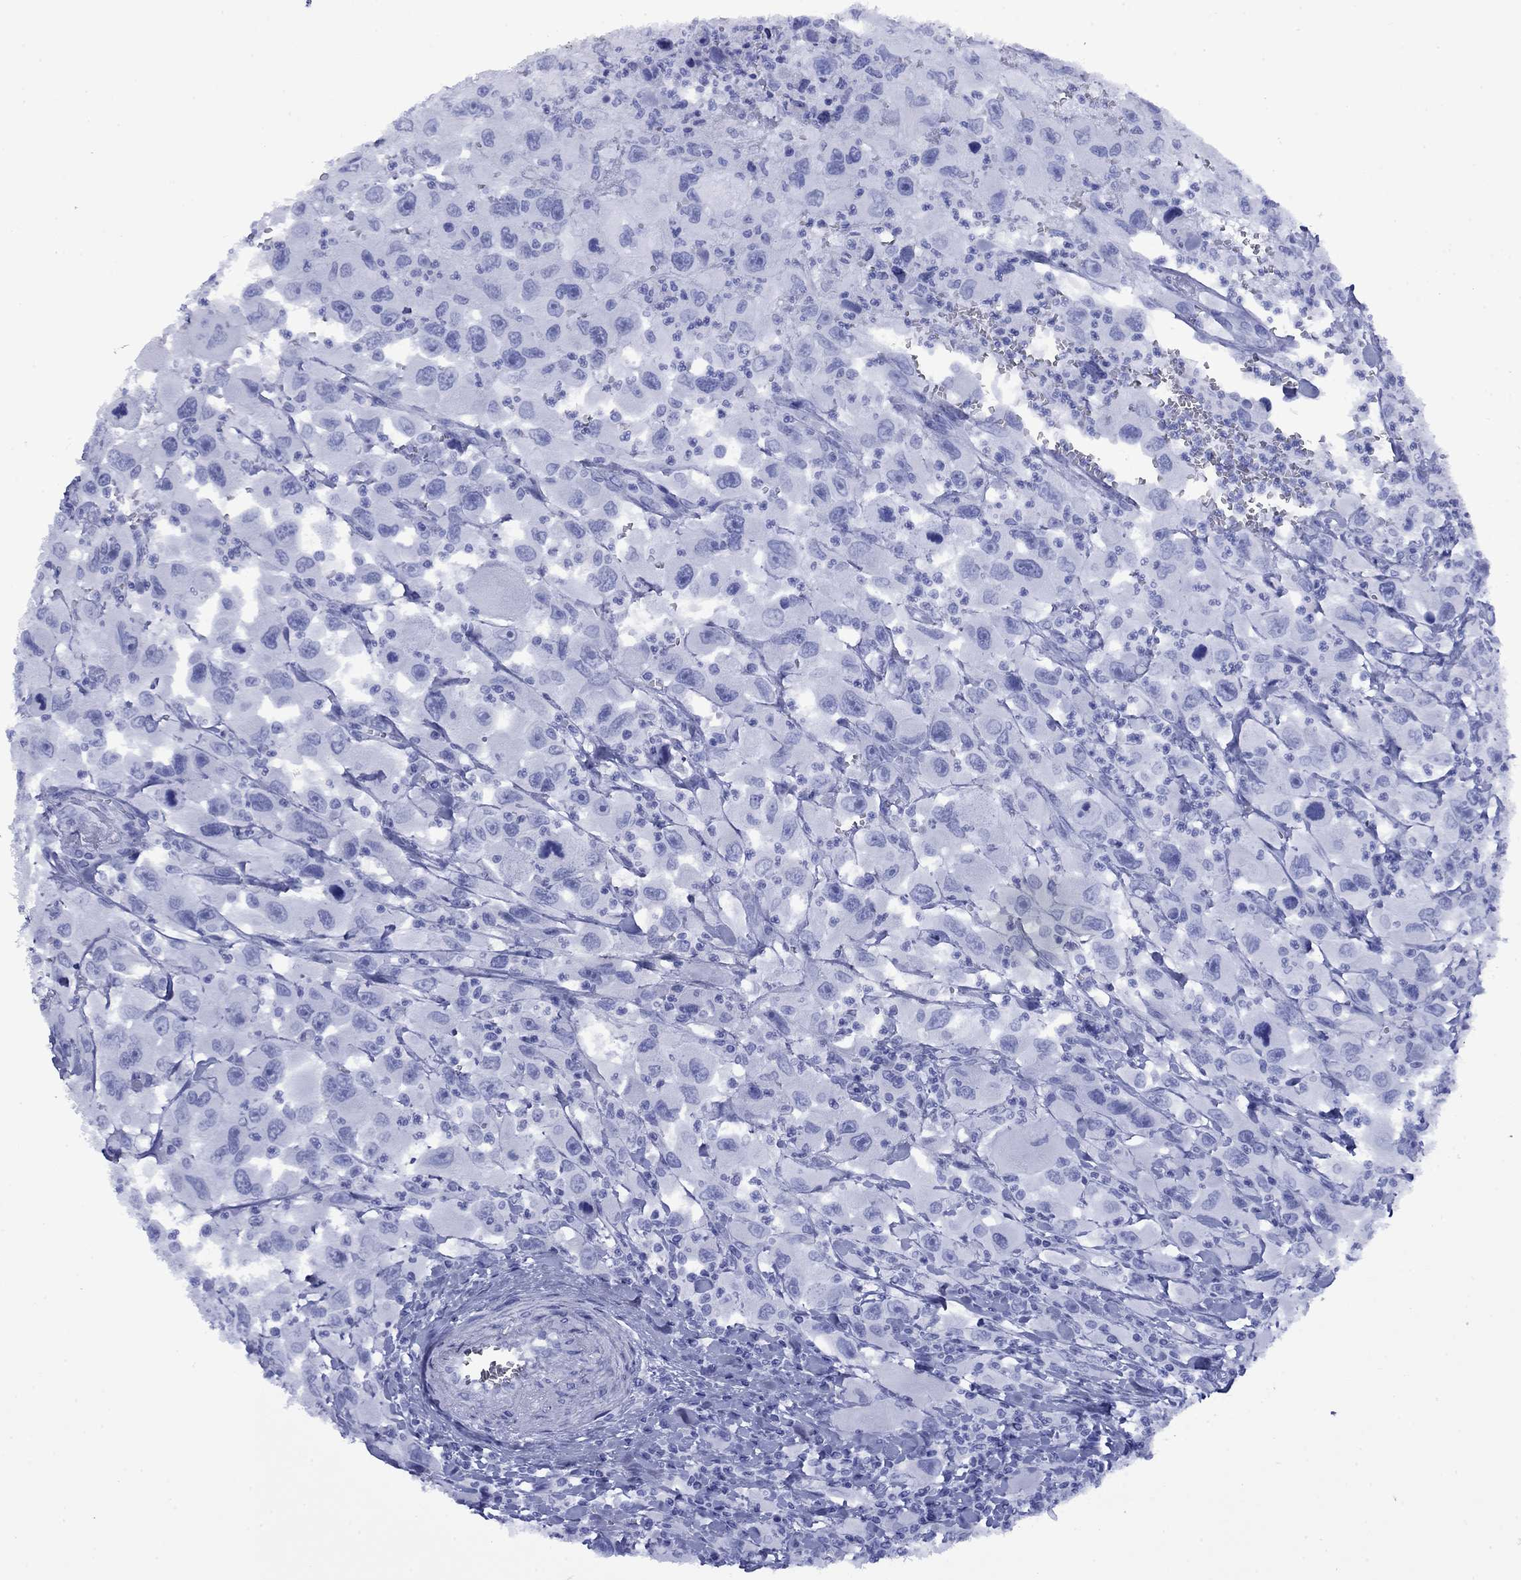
{"staining": {"intensity": "negative", "quantity": "none", "location": "none"}, "tissue": "head and neck cancer", "cell_type": "Tumor cells", "image_type": "cancer", "snomed": [{"axis": "morphology", "description": "Squamous cell carcinoma, NOS"}, {"axis": "morphology", "description": "Squamous cell carcinoma, metastatic, NOS"}, {"axis": "topography", "description": "Oral tissue"}, {"axis": "topography", "description": "Head-Neck"}], "caption": "This is a photomicrograph of IHC staining of head and neck metastatic squamous cell carcinoma, which shows no positivity in tumor cells.", "gene": "GIP", "patient": {"sex": "female", "age": 85}}